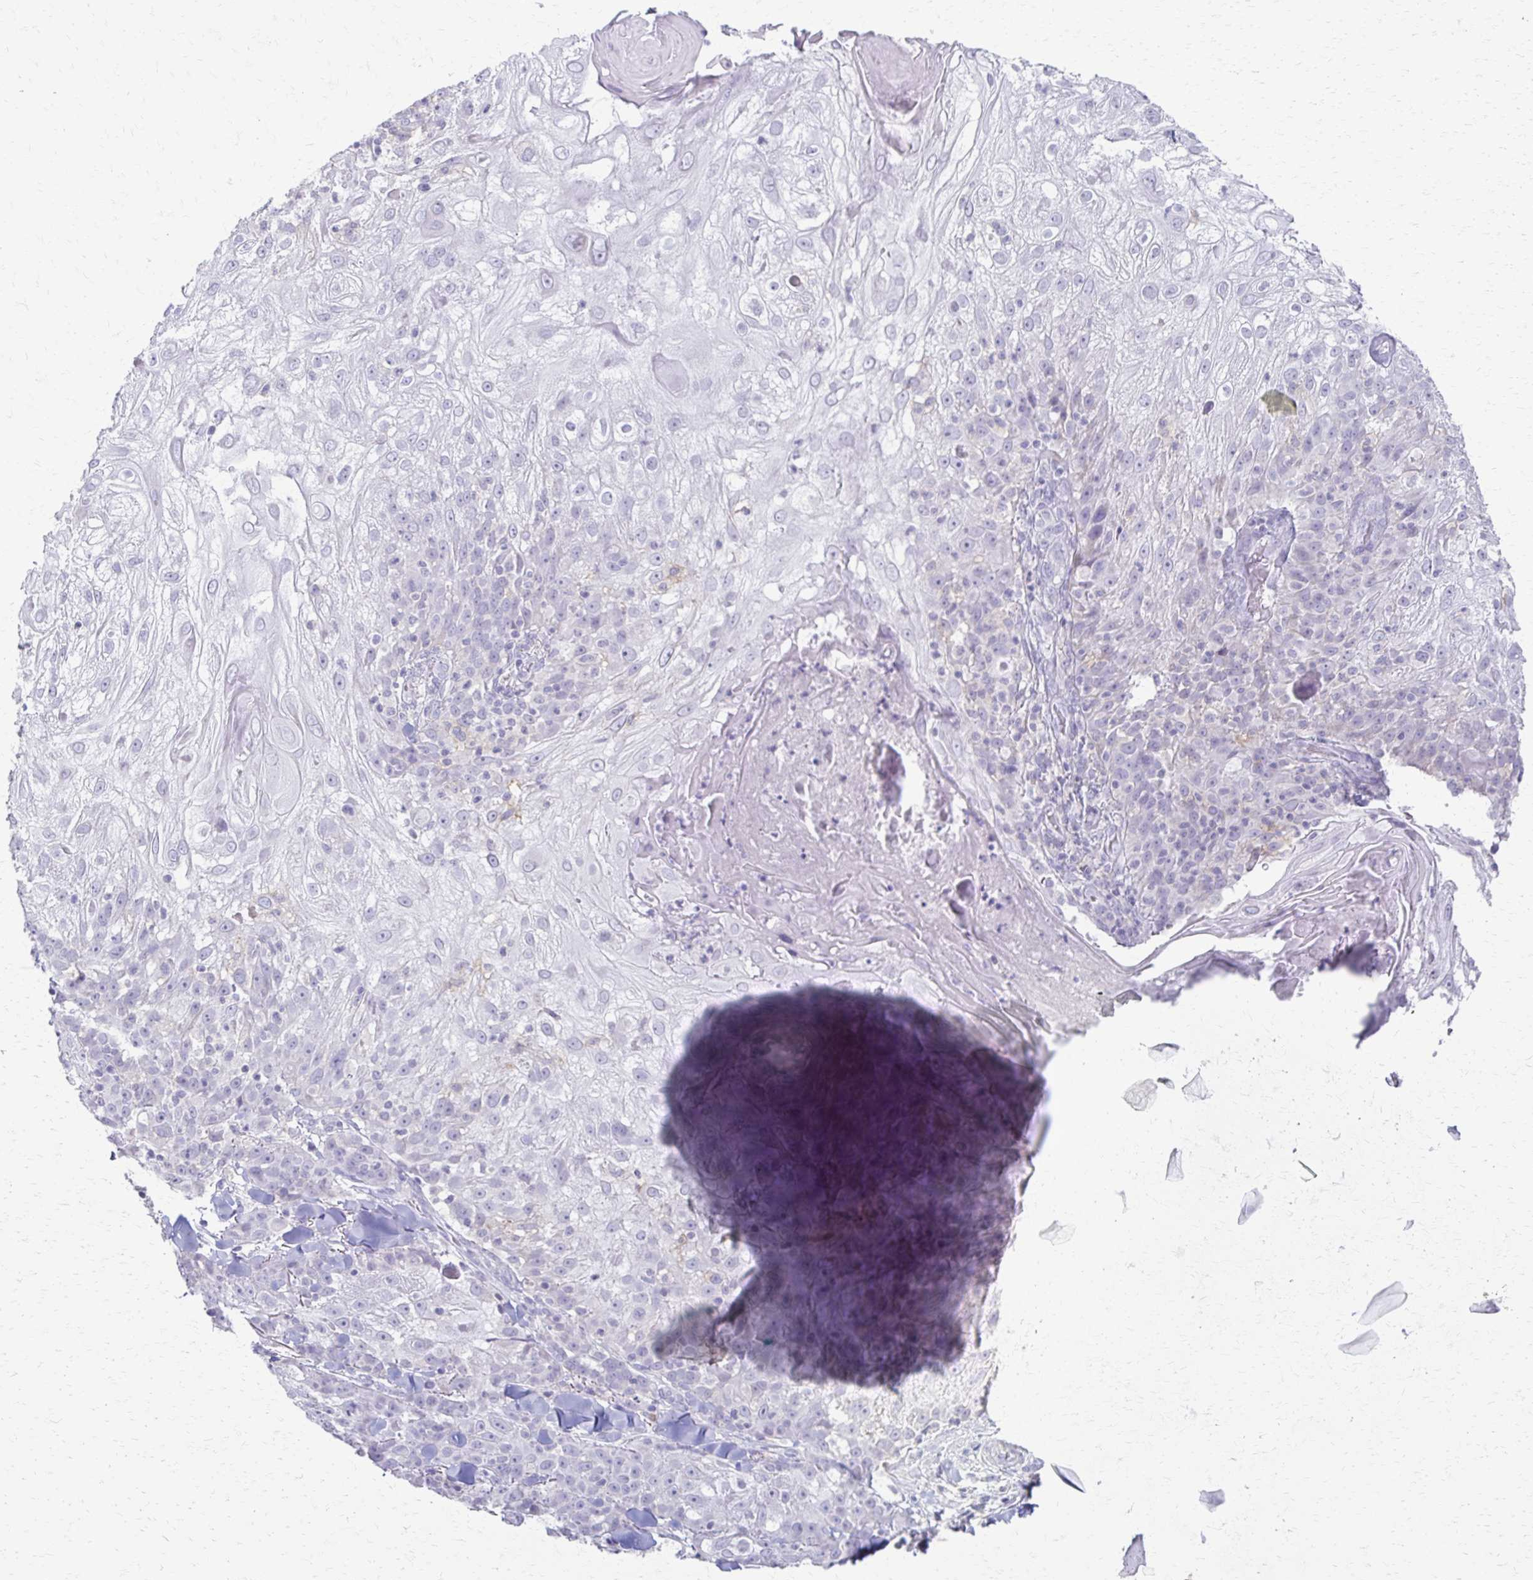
{"staining": {"intensity": "negative", "quantity": "none", "location": "none"}, "tissue": "skin cancer", "cell_type": "Tumor cells", "image_type": "cancer", "snomed": [{"axis": "morphology", "description": "Normal tissue, NOS"}, {"axis": "morphology", "description": "Squamous cell carcinoma, NOS"}, {"axis": "topography", "description": "Skin"}], "caption": "This is an IHC histopathology image of human squamous cell carcinoma (skin). There is no staining in tumor cells.", "gene": "FCGR2B", "patient": {"sex": "female", "age": 83}}